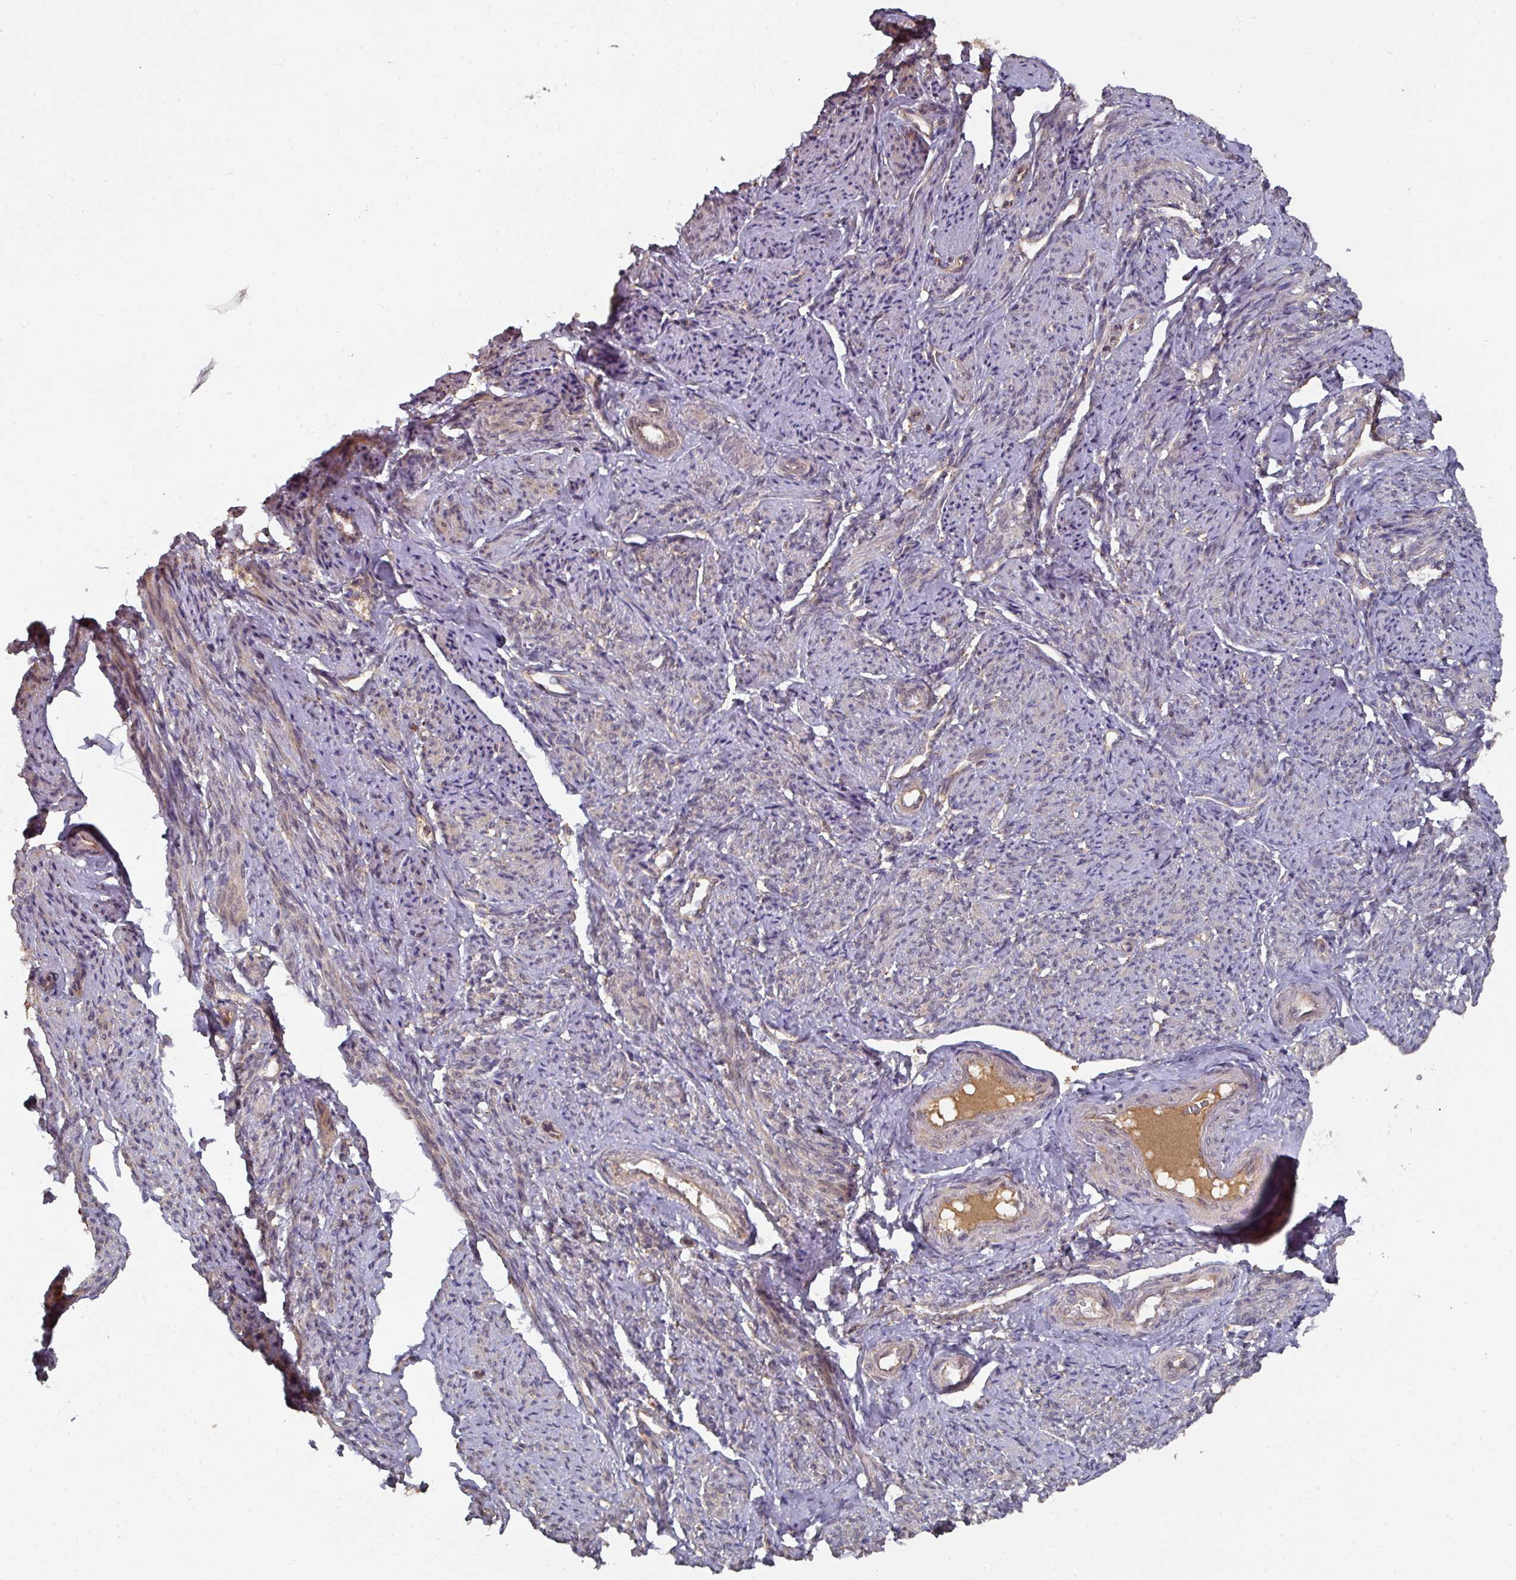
{"staining": {"intensity": "moderate", "quantity": "25%-75%", "location": "cytoplasmic/membranous"}, "tissue": "smooth muscle", "cell_type": "Smooth muscle cells", "image_type": "normal", "snomed": [{"axis": "morphology", "description": "Normal tissue, NOS"}, {"axis": "topography", "description": "Smooth muscle"}], "caption": "Protein expression analysis of normal human smooth muscle reveals moderate cytoplasmic/membranous positivity in about 25%-75% of smooth muscle cells. (brown staining indicates protein expression, while blue staining denotes nuclei).", "gene": "CEP95", "patient": {"sex": "female", "age": 65}}